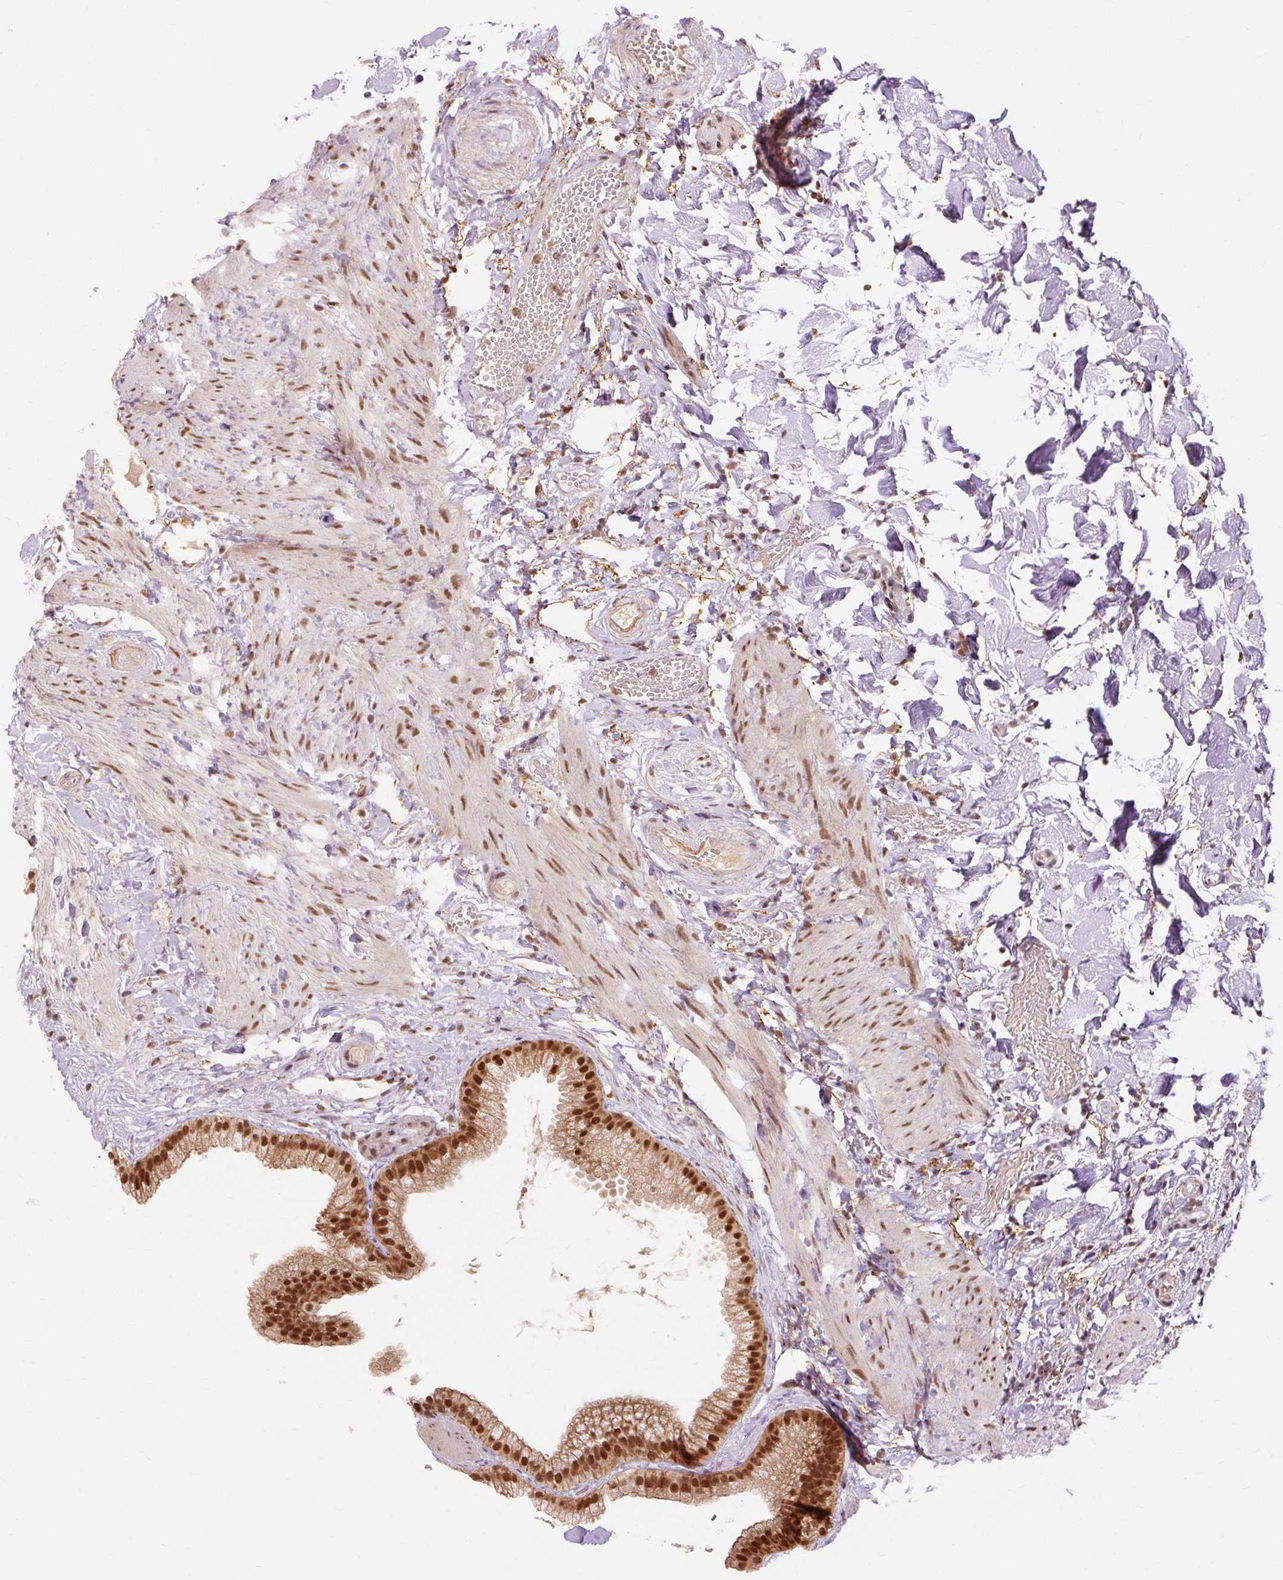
{"staining": {"intensity": "strong", "quantity": ">75%", "location": "cytoplasmic/membranous,nuclear"}, "tissue": "gallbladder", "cell_type": "Glandular cells", "image_type": "normal", "snomed": [{"axis": "morphology", "description": "Normal tissue, NOS"}, {"axis": "topography", "description": "Gallbladder"}], "caption": "Immunohistochemical staining of unremarkable human gallbladder shows strong cytoplasmic/membranous,nuclear protein staining in approximately >75% of glandular cells.", "gene": "CSTF1", "patient": {"sex": "female", "age": 63}}